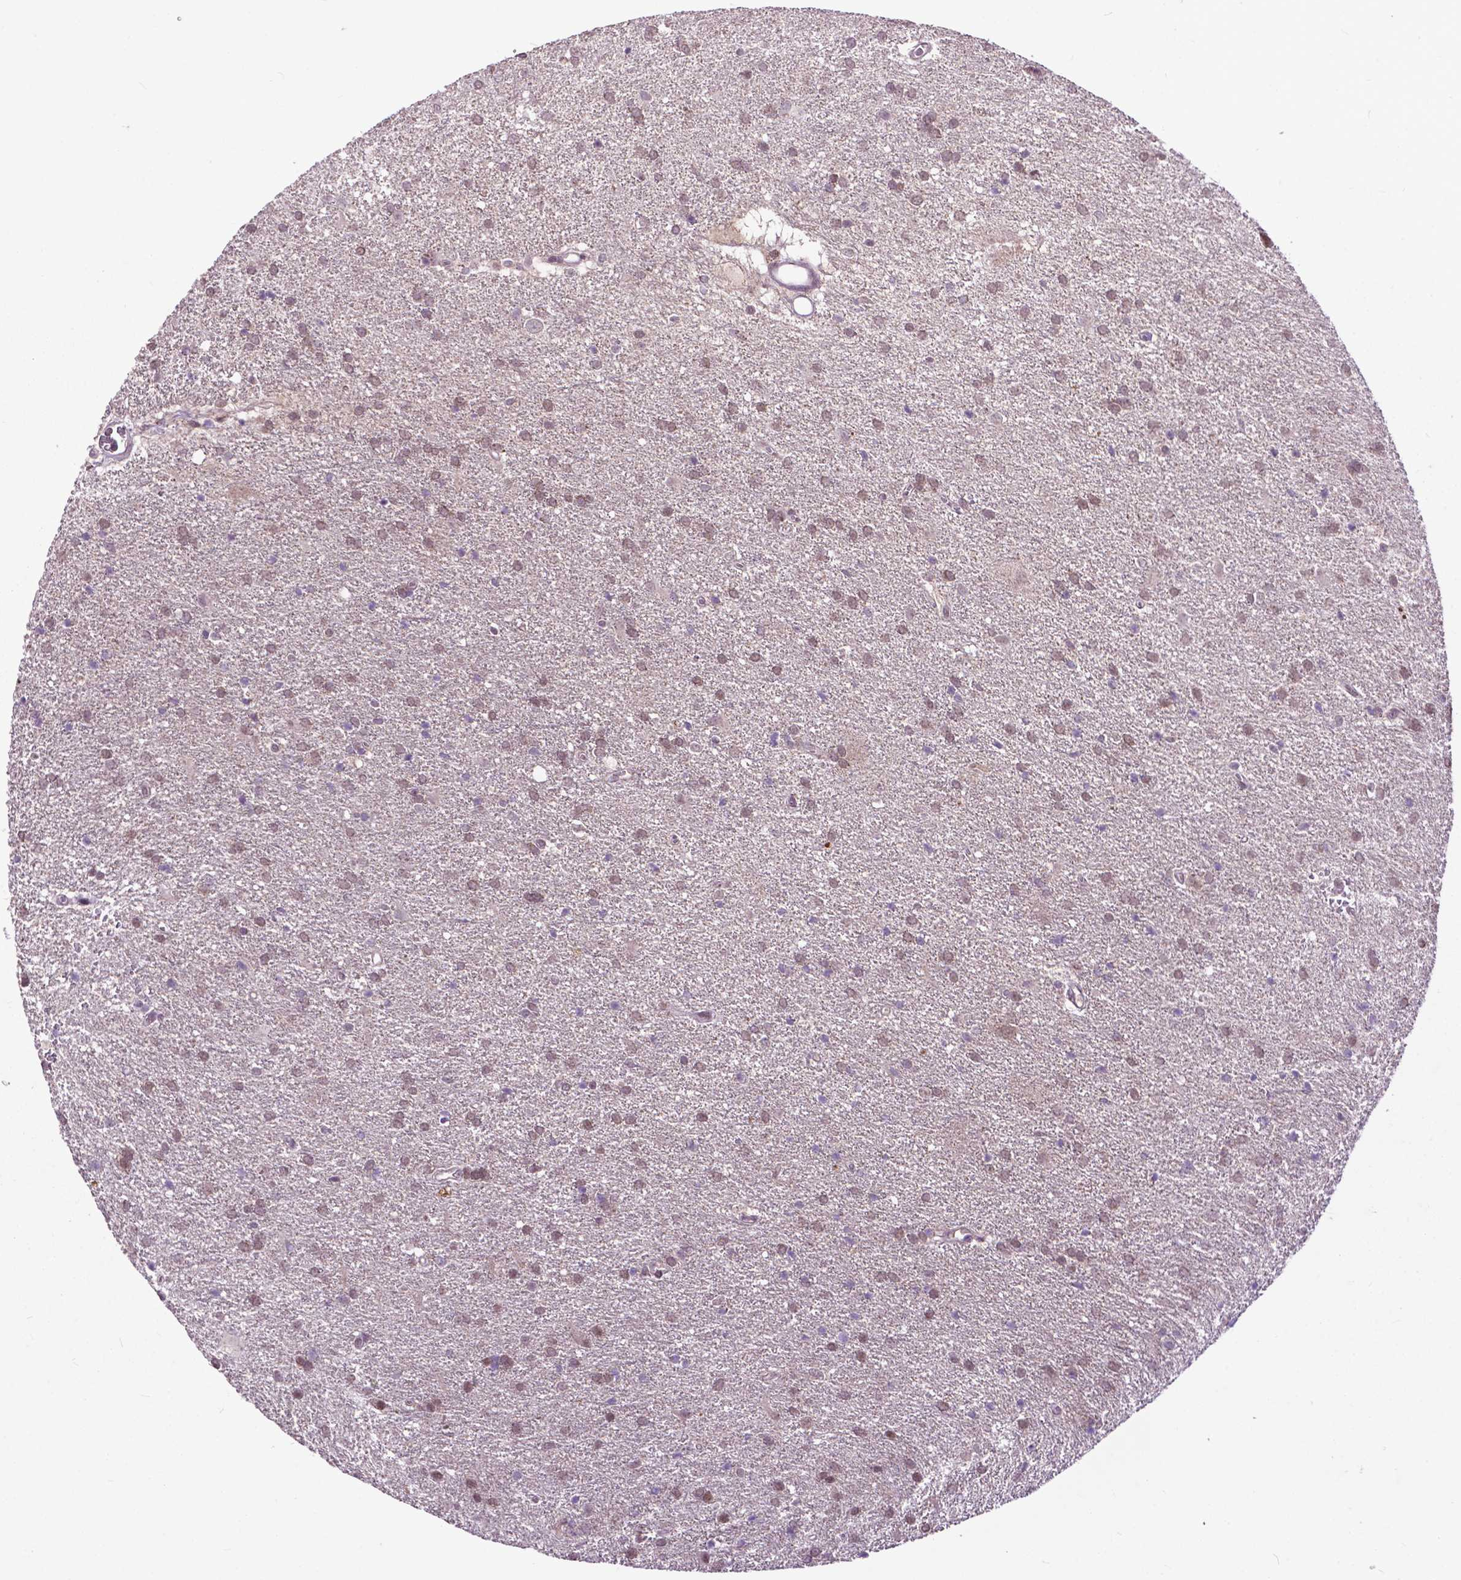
{"staining": {"intensity": "weak", "quantity": ">75%", "location": "nuclear"}, "tissue": "glioma", "cell_type": "Tumor cells", "image_type": "cancer", "snomed": [{"axis": "morphology", "description": "Glioma, malignant, Low grade"}, {"axis": "topography", "description": "Brain"}], "caption": "Protein staining of low-grade glioma (malignant) tissue shows weak nuclear staining in approximately >75% of tumor cells. (brown staining indicates protein expression, while blue staining denotes nuclei).", "gene": "FAF1", "patient": {"sex": "male", "age": 66}}